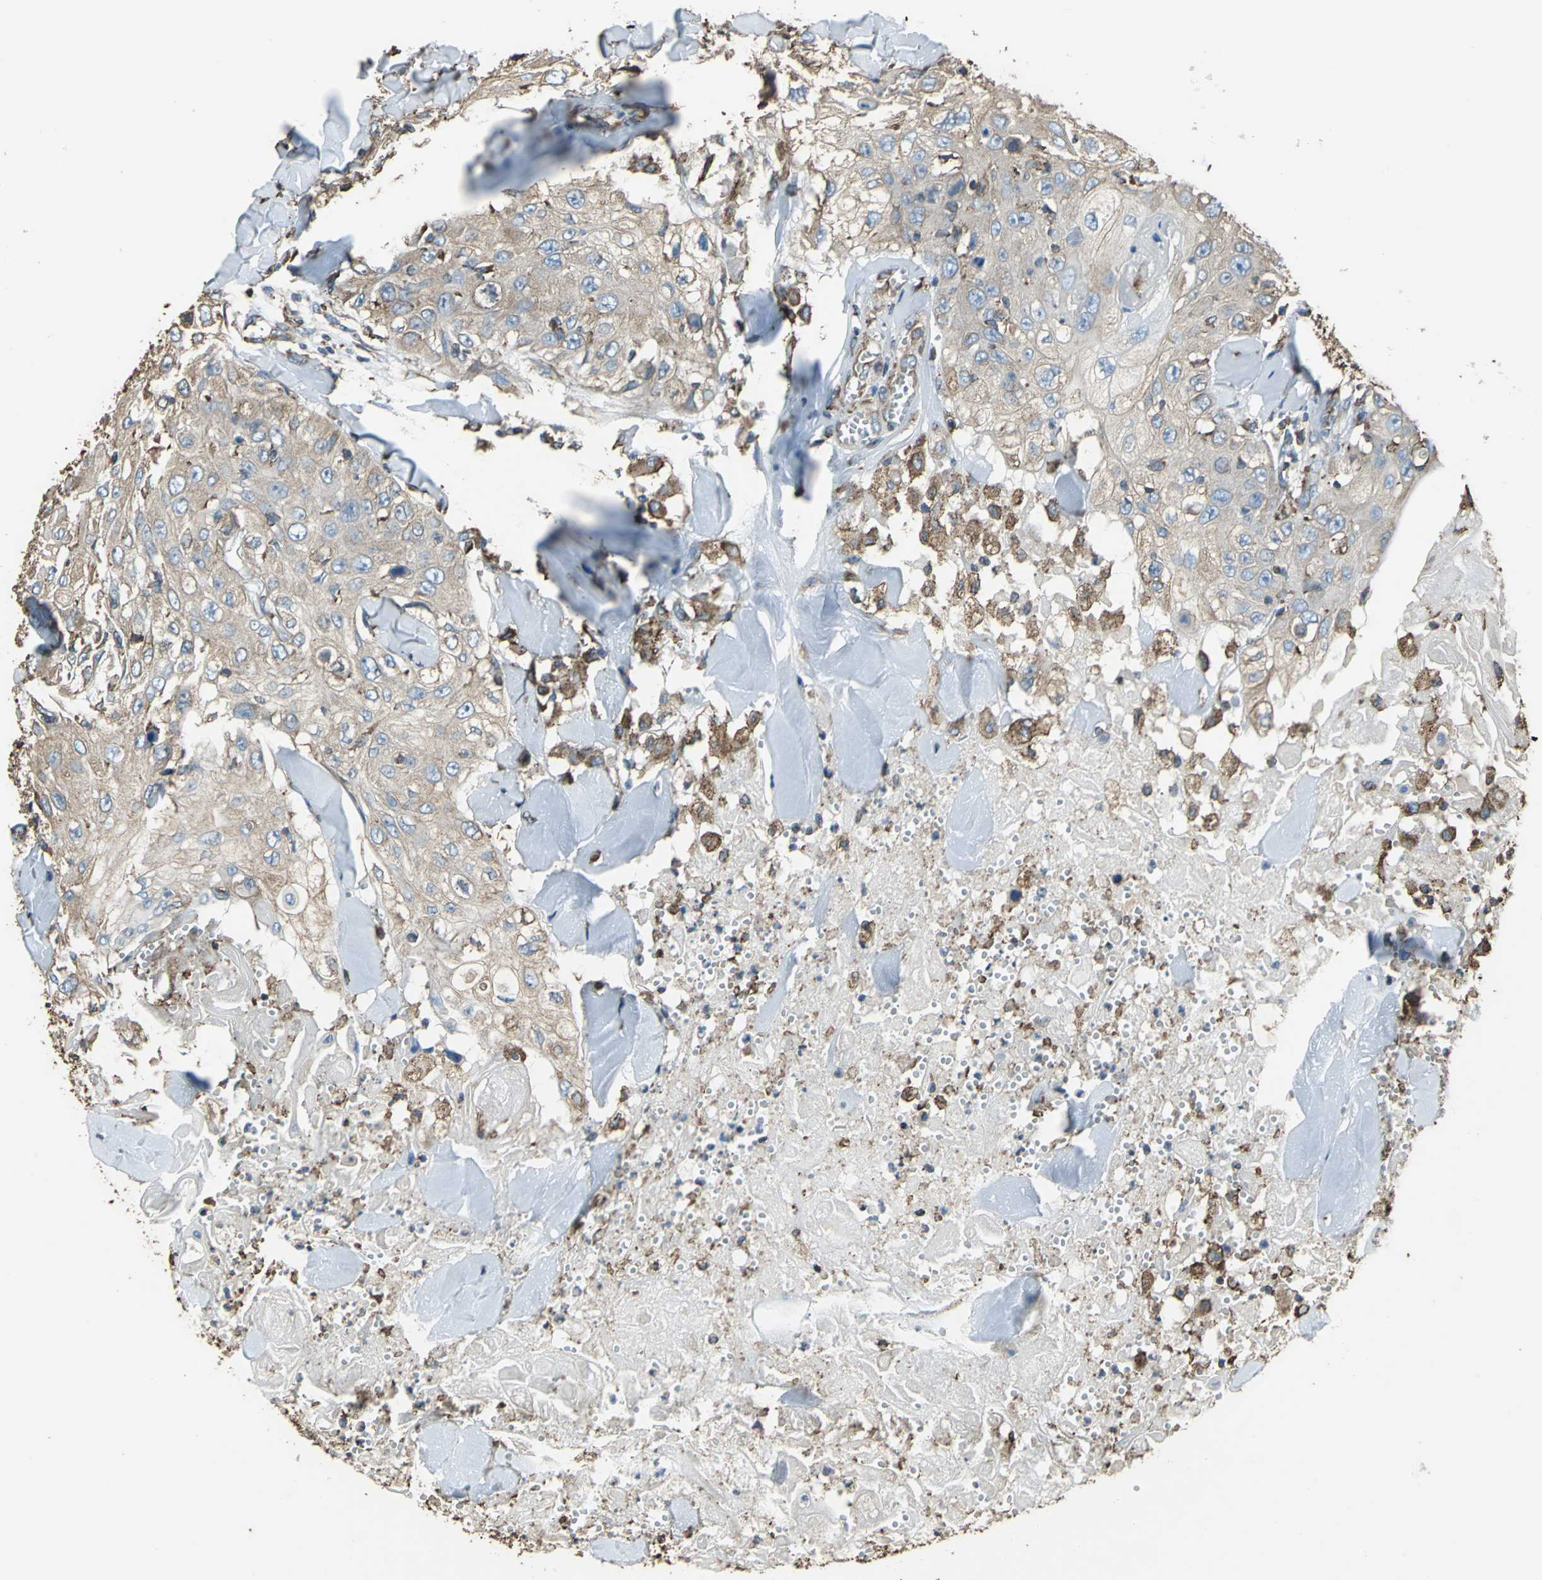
{"staining": {"intensity": "moderate", "quantity": ">75%", "location": "cytoplasmic/membranous"}, "tissue": "skin cancer", "cell_type": "Tumor cells", "image_type": "cancer", "snomed": [{"axis": "morphology", "description": "Squamous cell carcinoma, NOS"}, {"axis": "topography", "description": "Skin"}], "caption": "A histopathology image of human skin squamous cell carcinoma stained for a protein displays moderate cytoplasmic/membranous brown staining in tumor cells.", "gene": "GPANK1", "patient": {"sex": "male", "age": 86}}